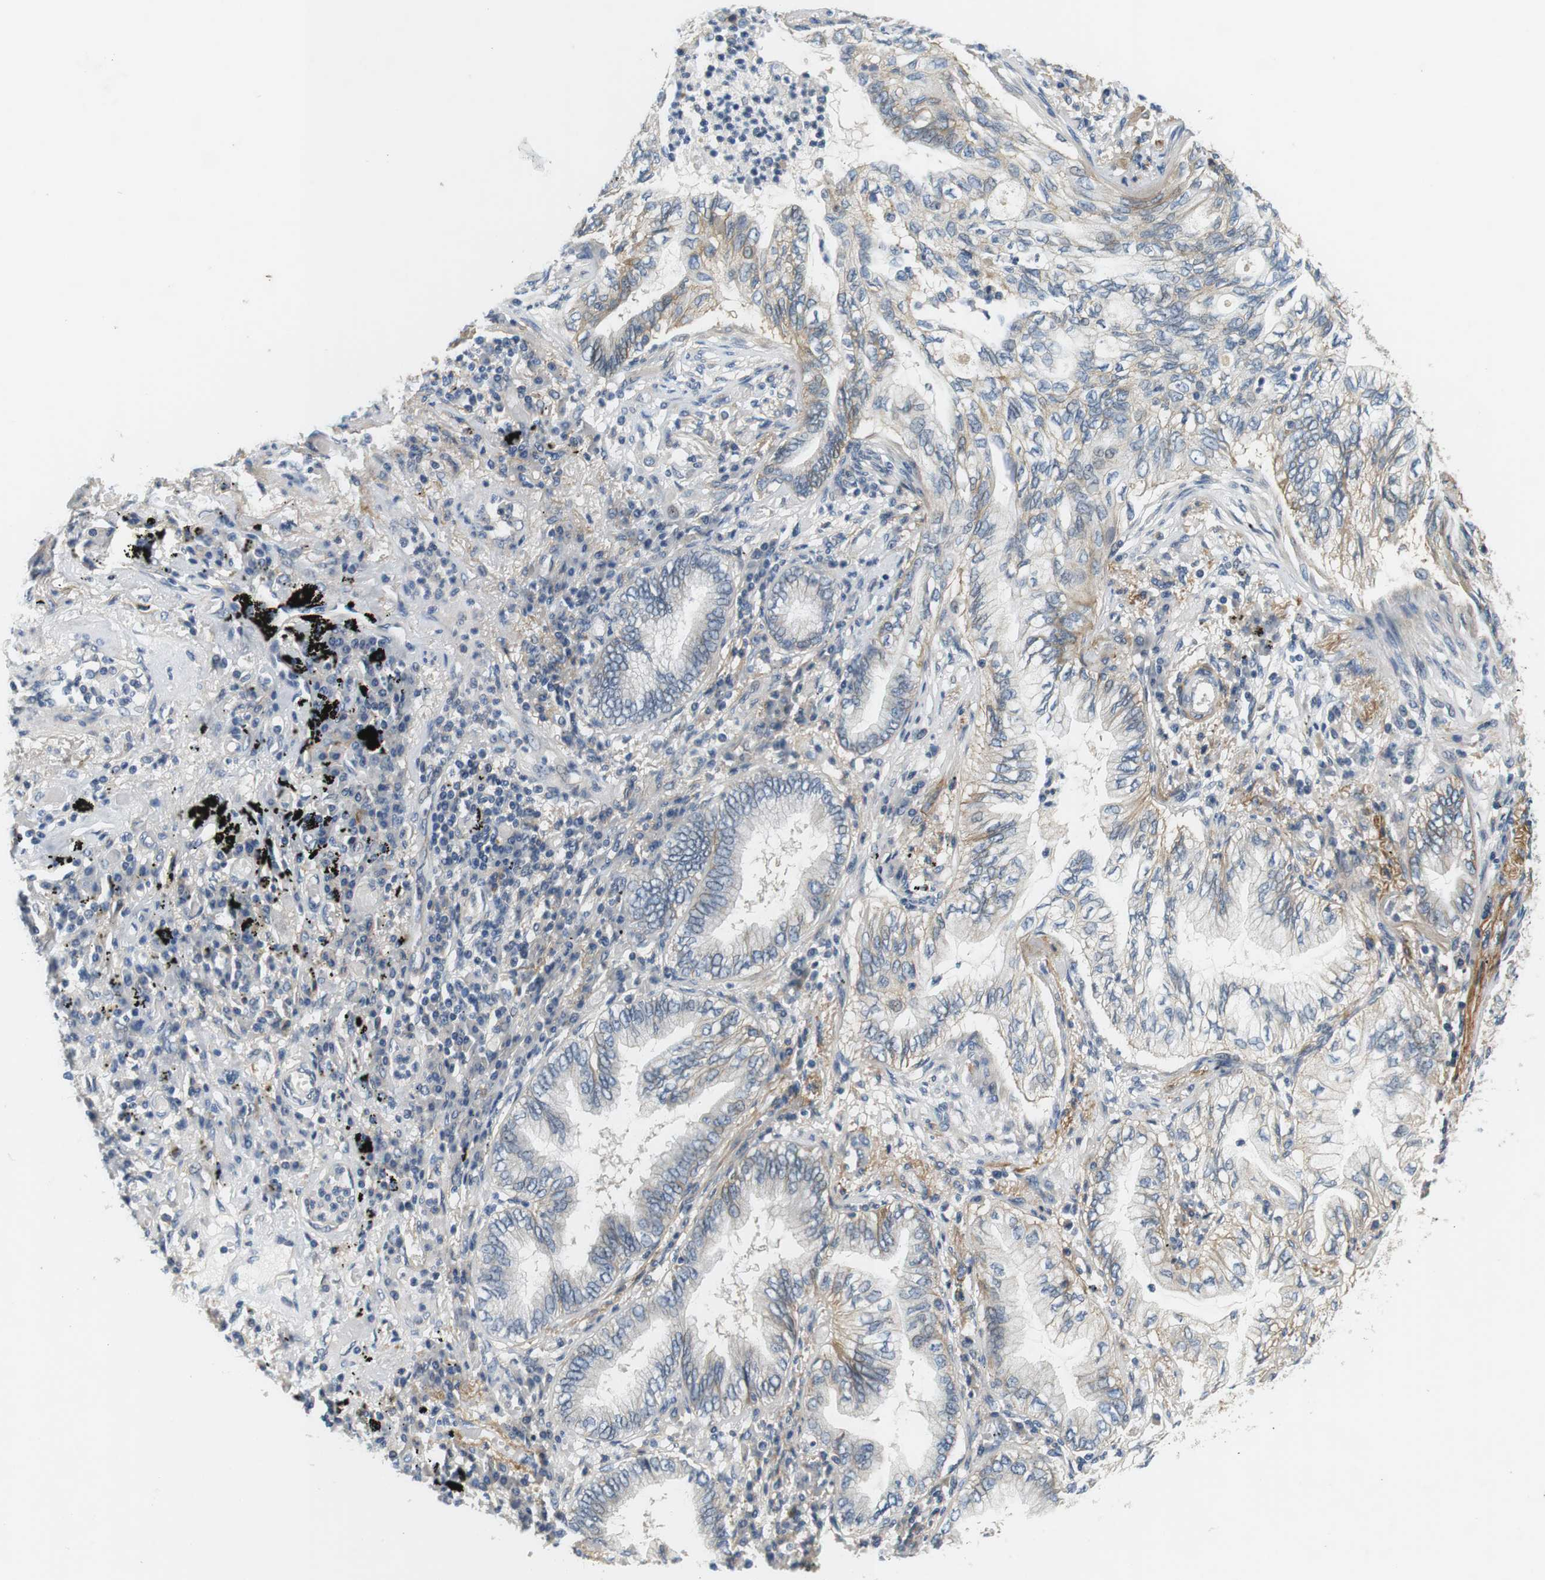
{"staining": {"intensity": "weak", "quantity": "<25%", "location": "cytoplasmic/membranous"}, "tissue": "lung cancer", "cell_type": "Tumor cells", "image_type": "cancer", "snomed": [{"axis": "morphology", "description": "Normal tissue, NOS"}, {"axis": "morphology", "description": "Adenocarcinoma, NOS"}, {"axis": "topography", "description": "Bronchus"}, {"axis": "topography", "description": "Lung"}], "caption": "Tumor cells show no significant staining in lung cancer (adenocarcinoma). Nuclei are stained in blue.", "gene": "SLC30A1", "patient": {"sex": "female", "age": 70}}